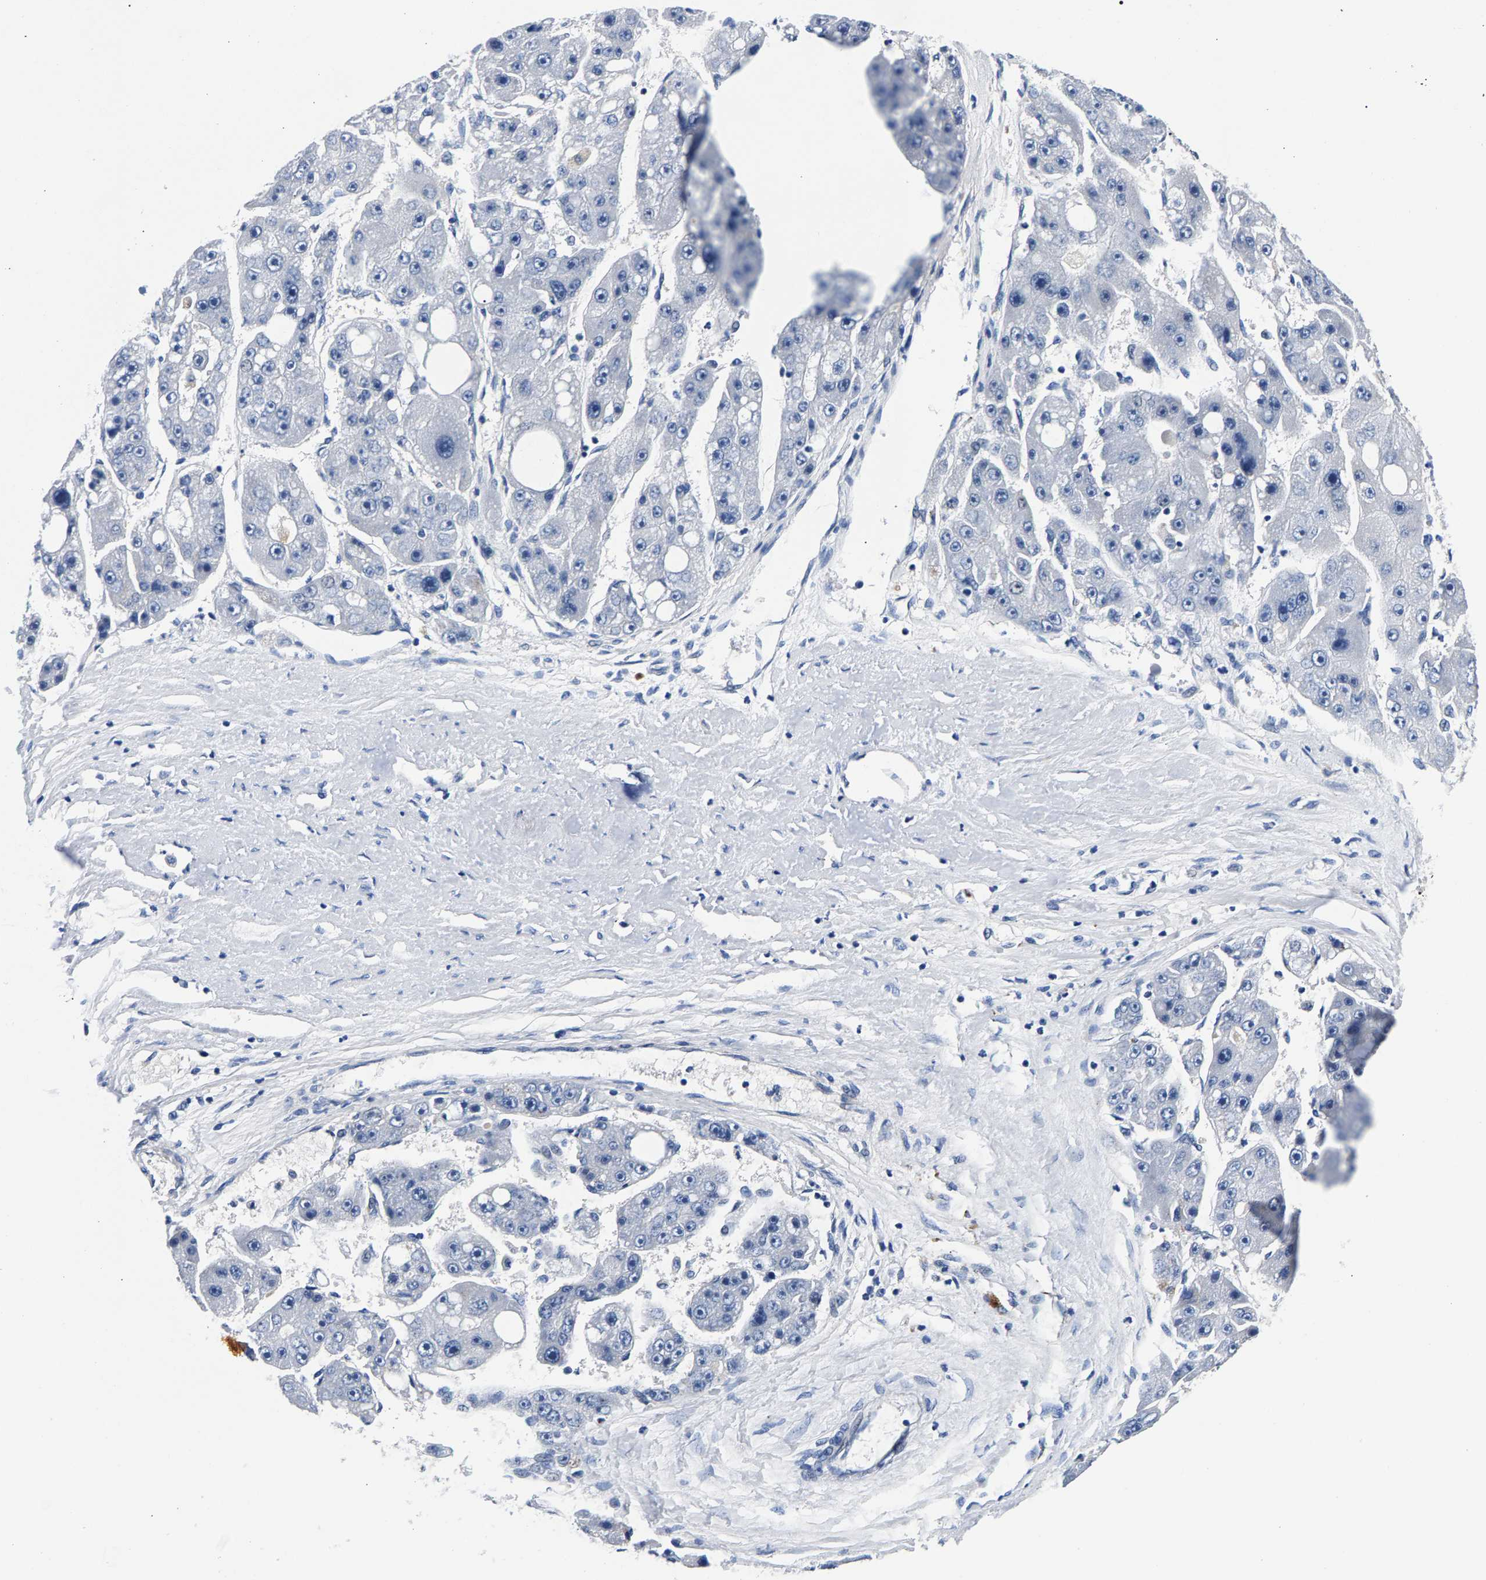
{"staining": {"intensity": "negative", "quantity": "none", "location": "none"}, "tissue": "liver cancer", "cell_type": "Tumor cells", "image_type": "cancer", "snomed": [{"axis": "morphology", "description": "Carcinoma, Hepatocellular, NOS"}, {"axis": "topography", "description": "Liver"}], "caption": "Liver cancer (hepatocellular carcinoma) was stained to show a protein in brown. There is no significant staining in tumor cells.", "gene": "P2RY4", "patient": {"sex": "female", "age": 61}}